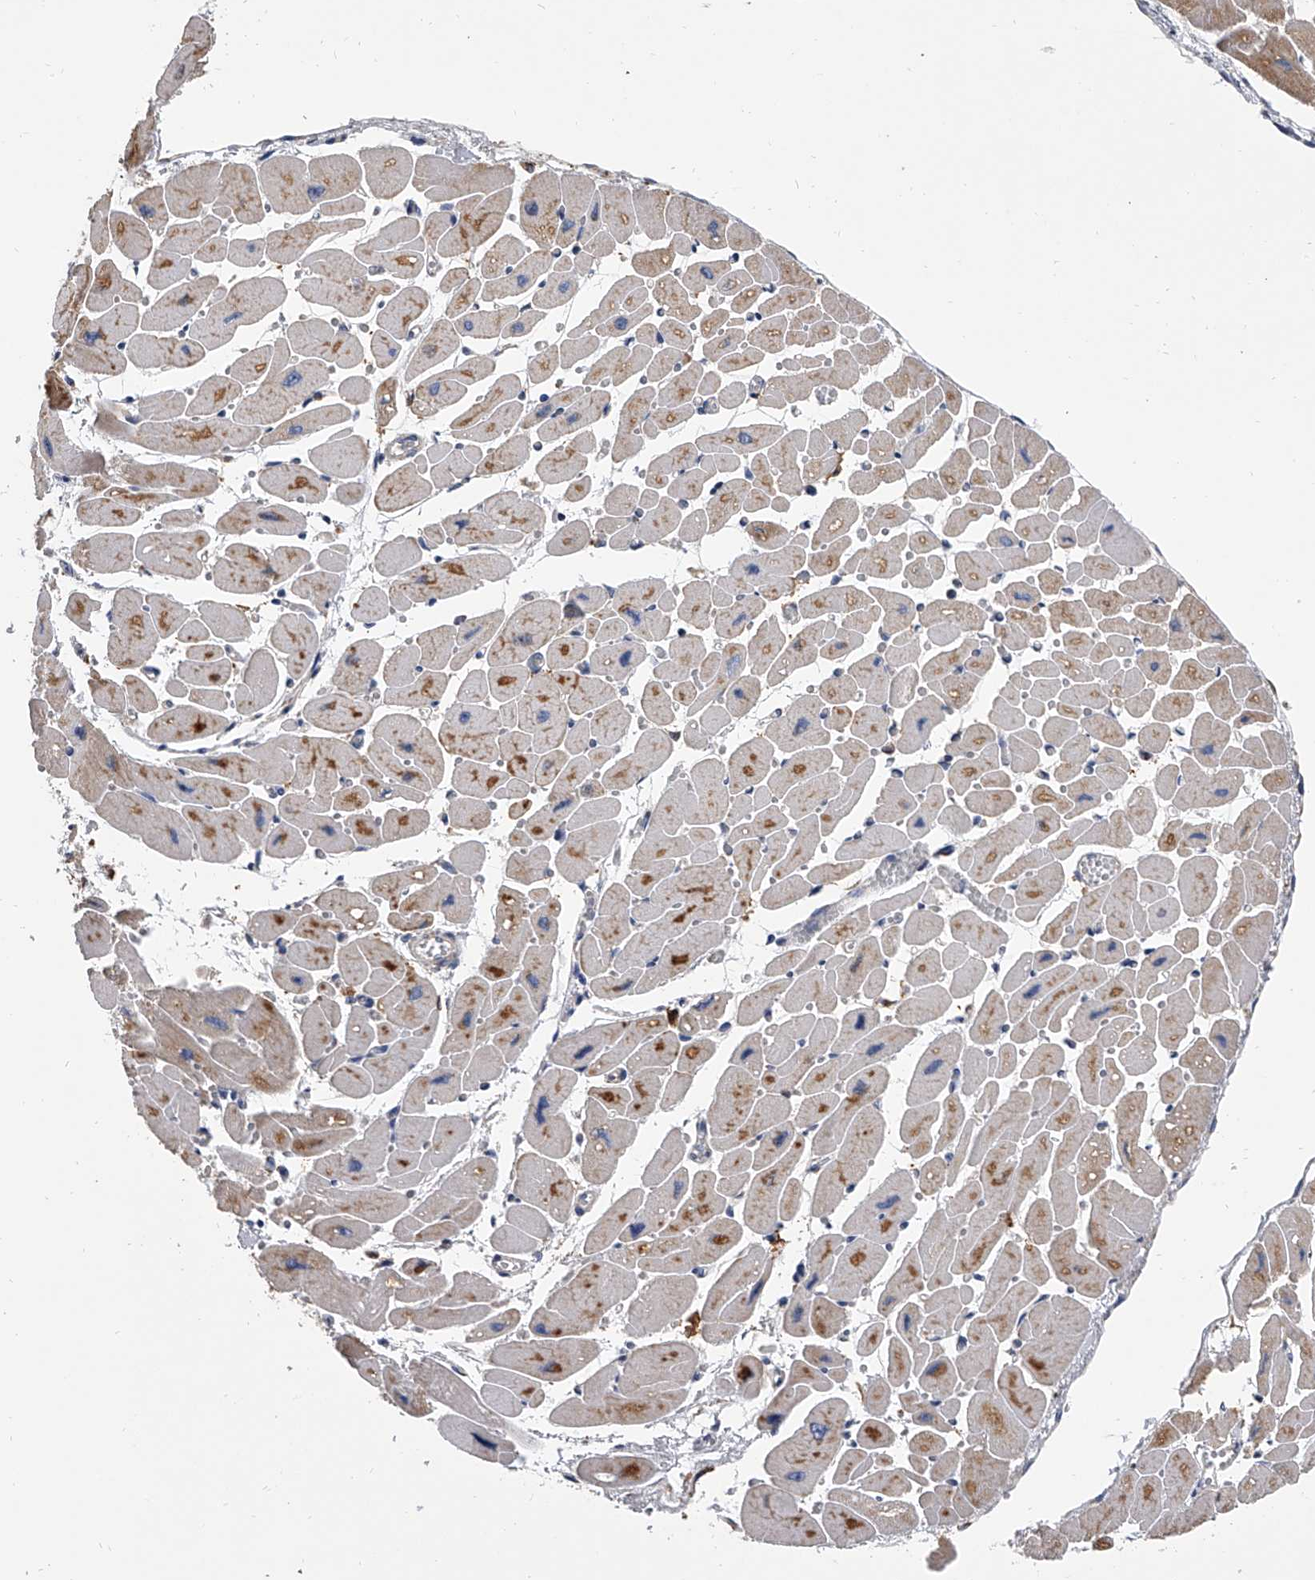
{"staining": {"intensity": "moderate", "quantity": "25%-75%", "location": "cytoplasmic/membranous"}, "tissue": "heart muscle", "cell_type": "Cardiomyocytes", "image_type": "normal", "snomed": [{"axis": "morphology", "description": "Normal tissue, NOS"}, {"axis": "topography", "description": "Heart"}], "caption": "DAB immunohistochemical staining of normal heart muscle reveals moderate cytoplasmic/membranous protein expression in approximately 25%-75% of cardiomyocytes.", "gene": "MRPL28", "patient": {"sex": "female", "age": 54}}